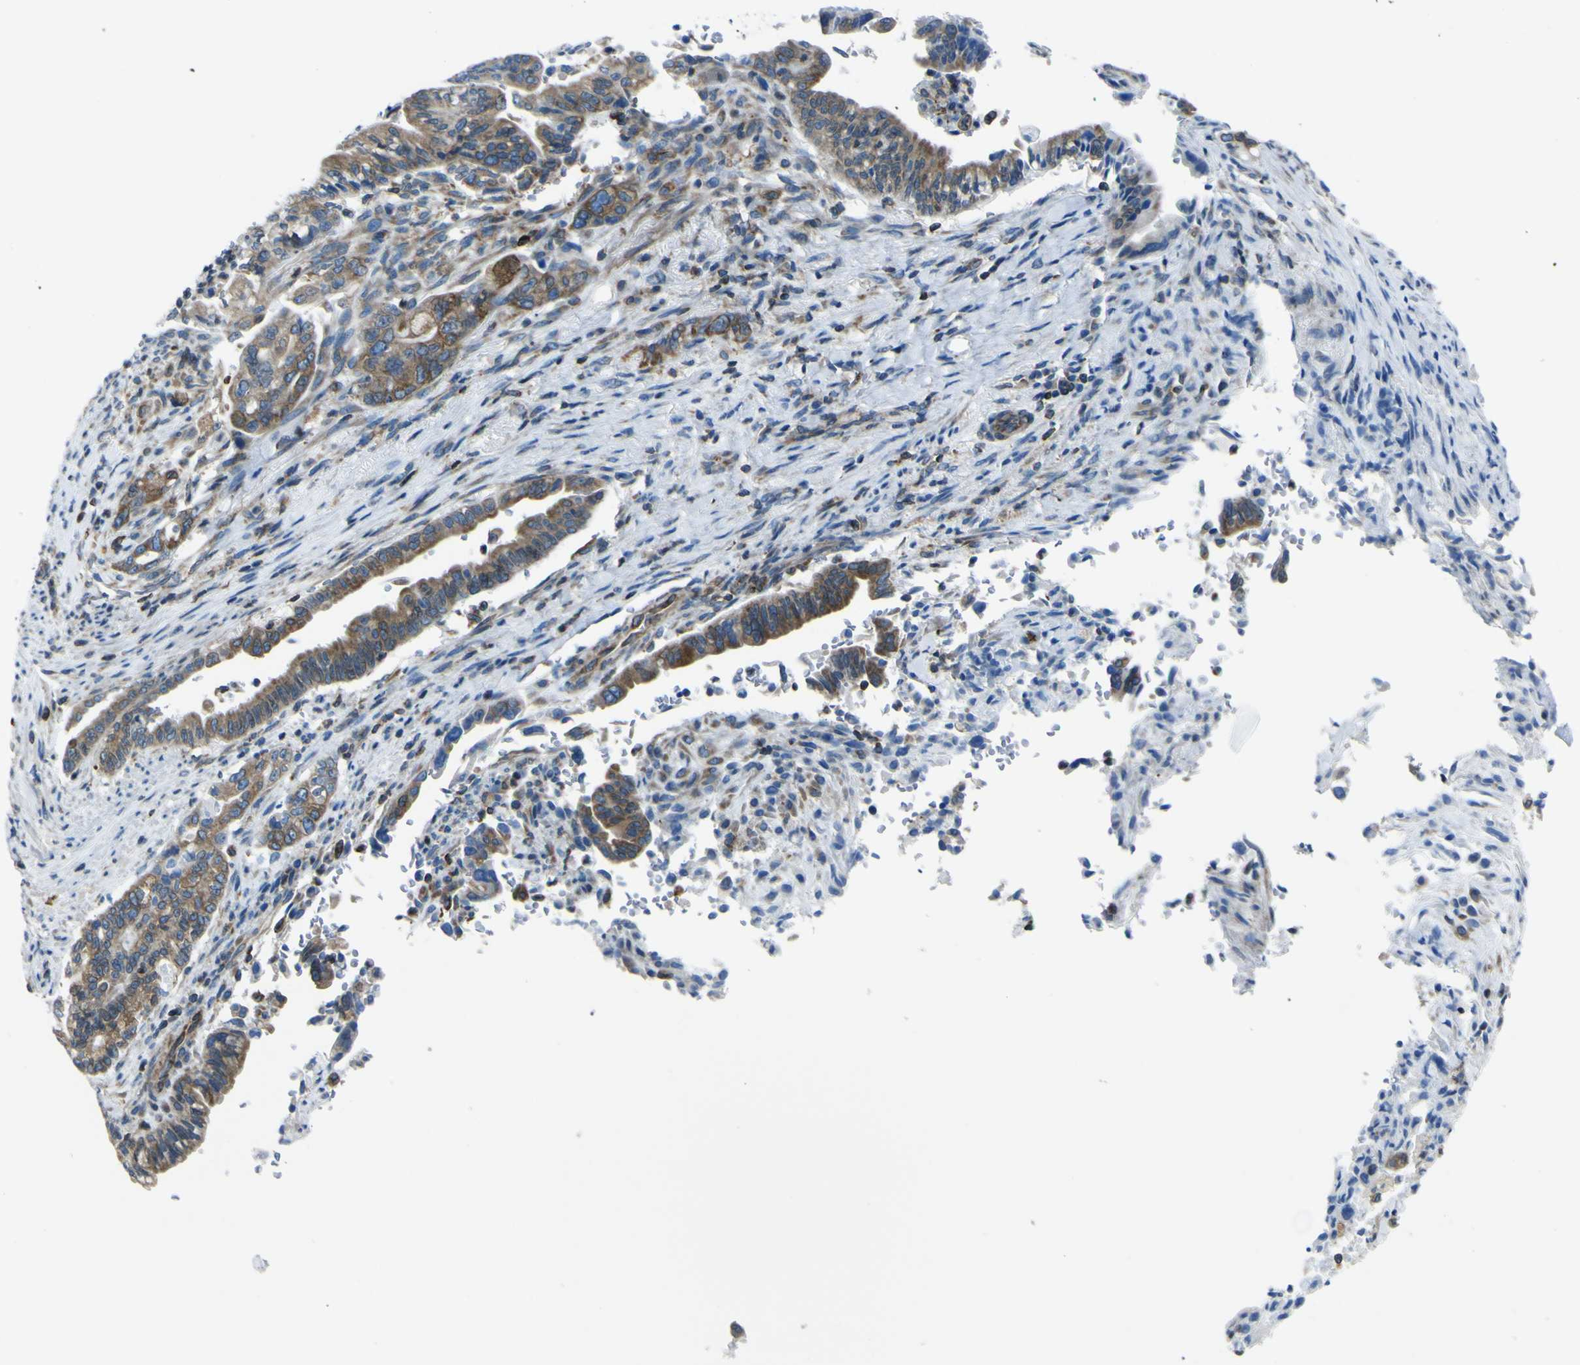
{"staining": {"intensity": "moderate", "quantity": ">75%", "location": "cytoplasmic/membranous"}, "tissue": "pancreatic cancer", "cell_type": "Tumor cells", "image_type": "cancer", "snomed": [{"axis": "morphology", "description": "Adenocarcinoma, NOS"}, {"axis": "topography", "description": "Pancreas"}], "caption": "Immunohistochemical staining of pancreatic cancer exhibits moderate cytoplasmic/membranous protein staining in approximately >75% of tumor cells.", "gene": "STIM1", "patient": {"sex": "male", "age": 70}}